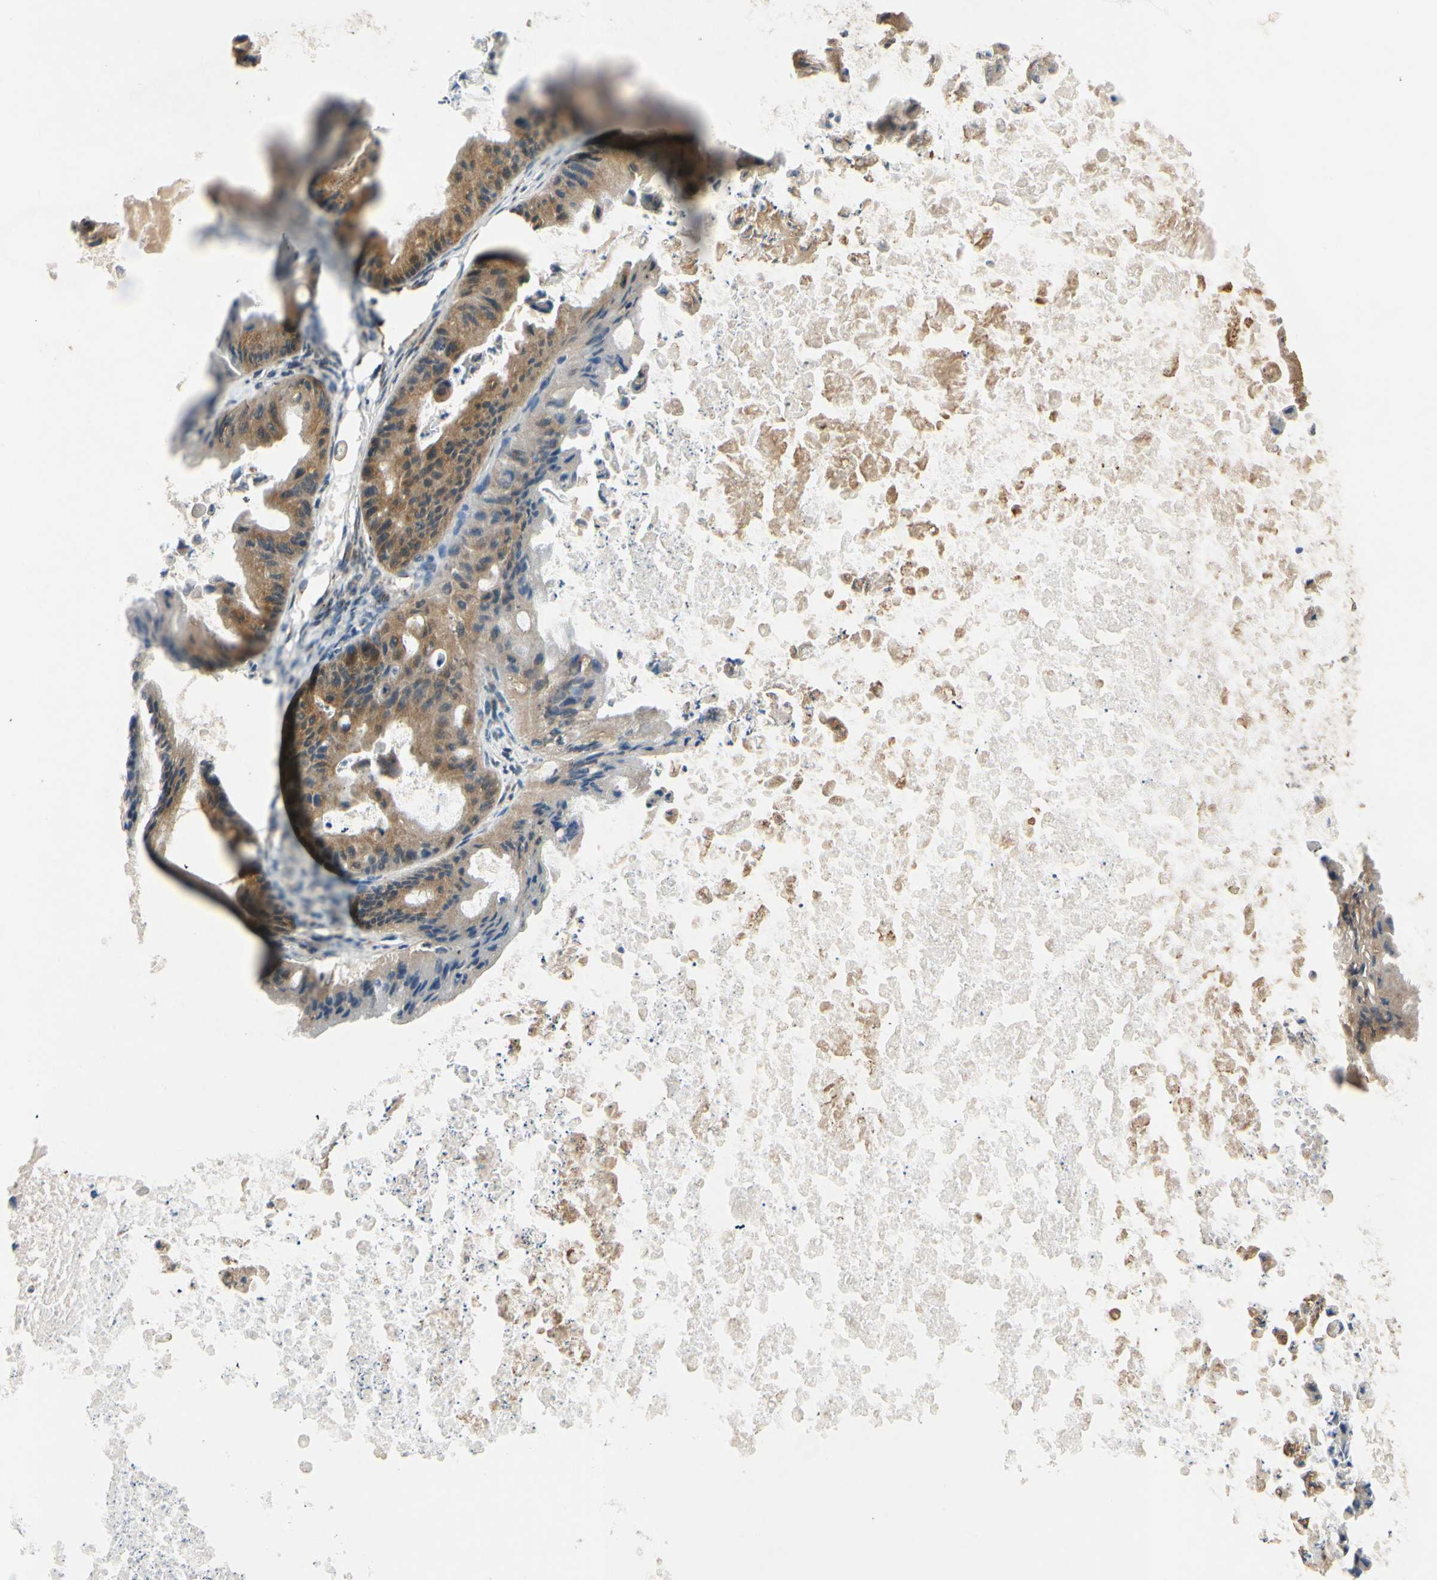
{"staining": {"intensity": "moderate", "quantity": ">75%", "location": "cytoplasmic/membranous"}, "tissue": "ovarian cancer", "cell_type": "Tumor cells", "image_type": "cancer", "snomed": [{"axis": "morphology", "description": "Cystadenocarcinoma, mucinous, NOS"}, {"axis": "topography", "description": "Ovary"}], "caption": "Ovarian mucinous cystadenocarcinoma tissue displays moderate cytoplasmic/membranous positivity in approximately >75% of tumor cells (IHC, brightfield microscopy, high magnification).", "gene": "AKAP9", "patient": {"sex": "female", "age": 37}}